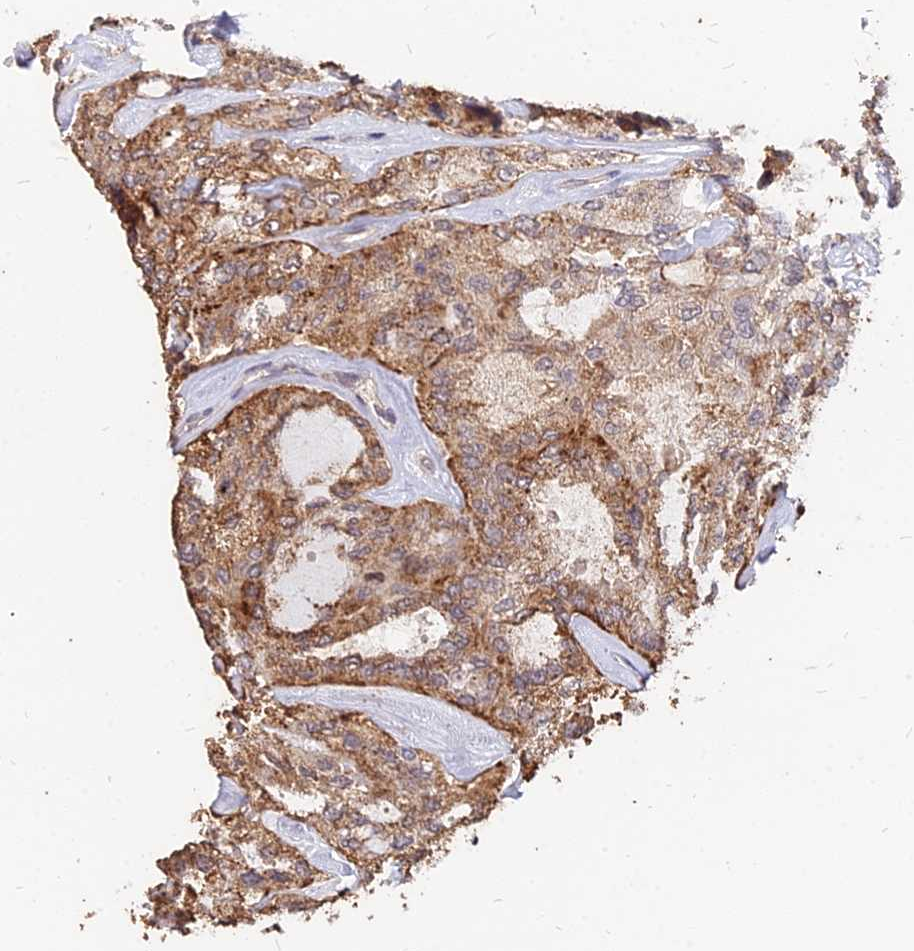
{"staining": {"intensity": "moderate", "quantity": ">75%", "location": "cytoplasmic/membranous"}, "tissue": "thyroid cancer", "cell_type": "Tumor cells", "image_type": "cancer", "snomed": [{"axis": "morphology", "description": "Follicular adenoma carcinoma, NOS"}, {"axis": "topography", "description": "Thyroid gland"}], "caption": "There is medium levels of moderate cytoplasmic/membranous positivity in tumor cells of thyroid cancer (follicular adenoma carcinoma), as demonstrated by immunohistochemical staining (brown color).", "gene": "C11orf68", "patient": {"sex": "male", "age": 75}}